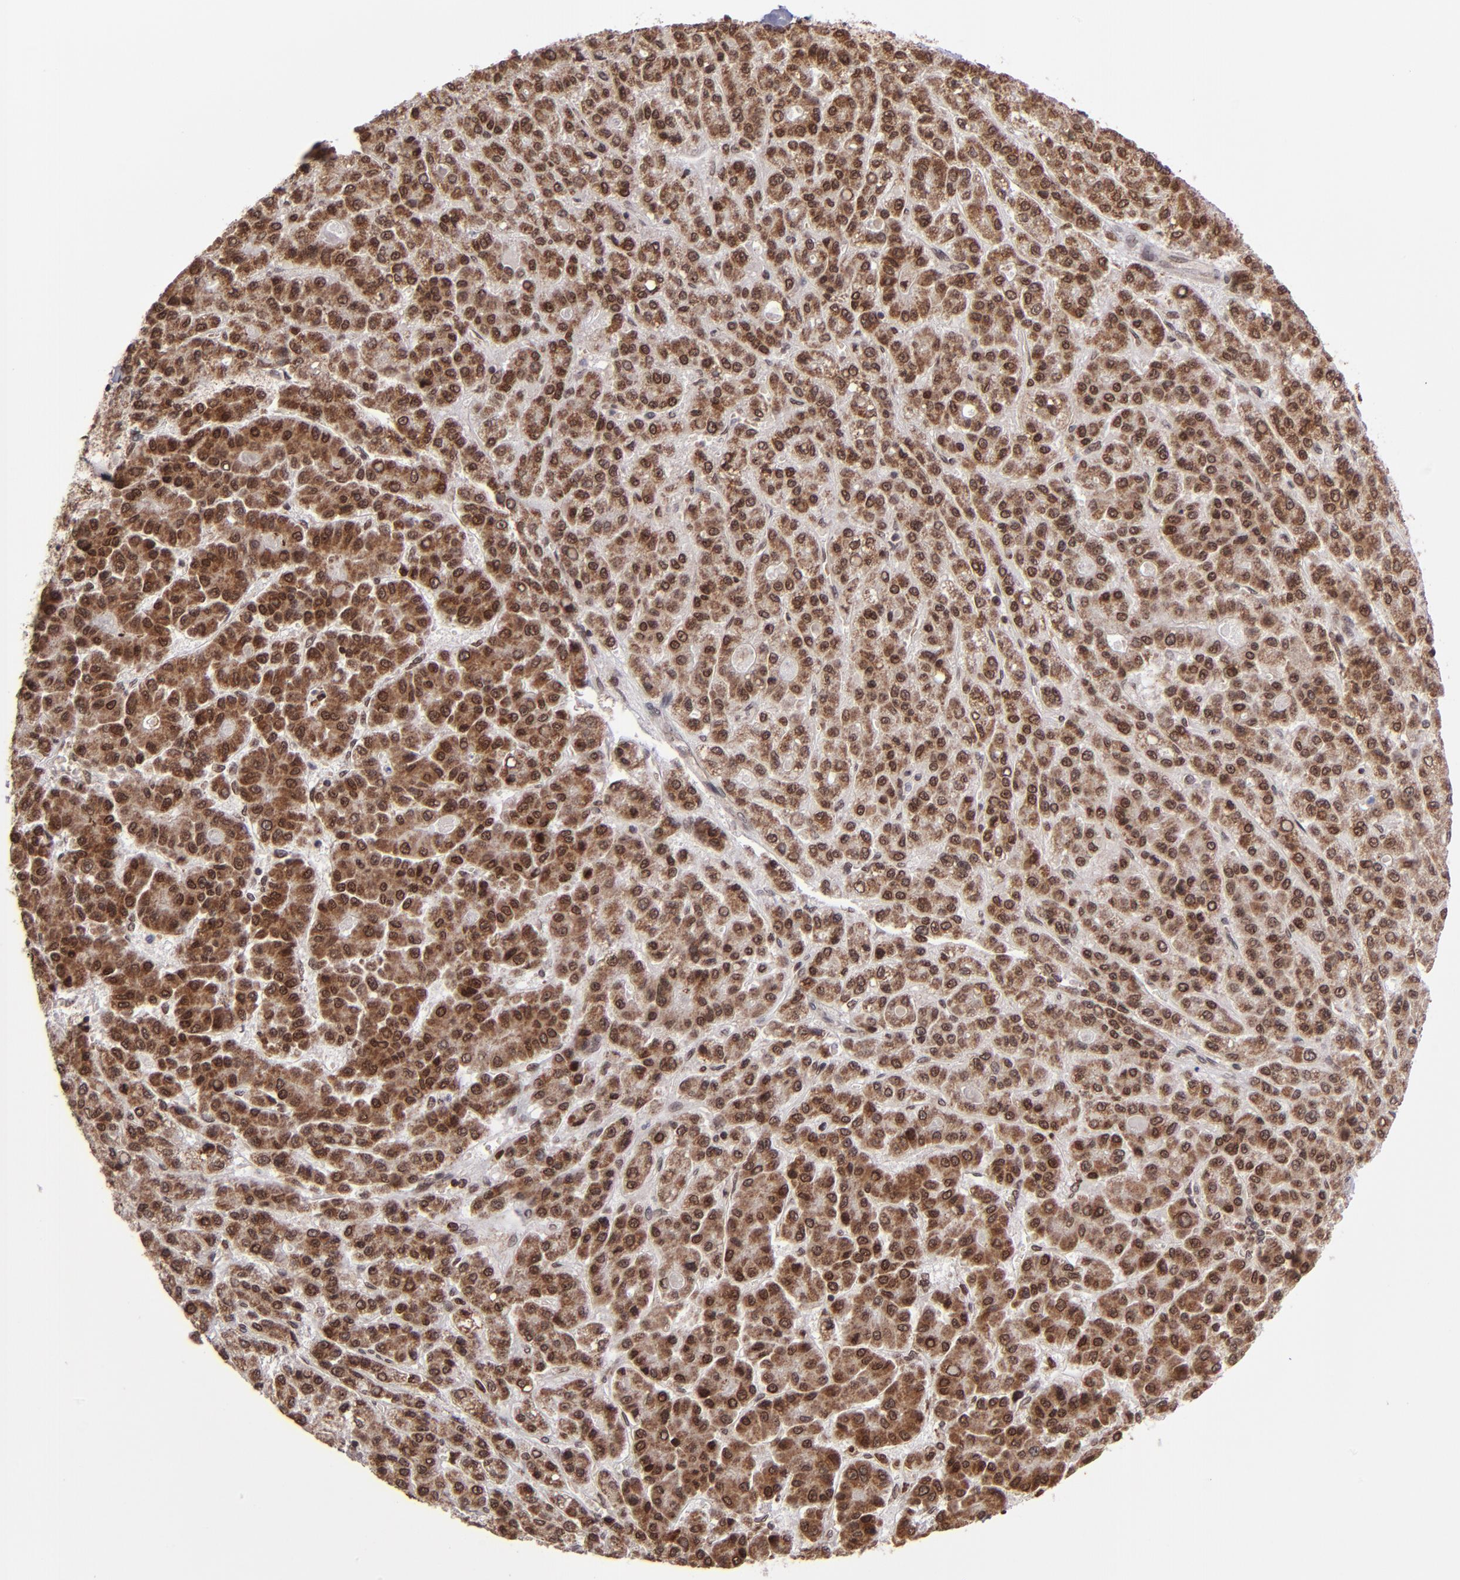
{"staining": {"intensity": "strong", "quantity": ">75%", "location": "cytoplasmic/membranous,nuclear"}, "tissue": "liver cancer", "cell_type": "Tumor cells", "image_type": "cancer", "snomed": [{"axis": "morphology", "description": "Carcinoma, Hepatocellular, NOS"}, {"axis": "topography", "description": "Liver"}], "caption": "IHC of human liver cancer (hepatocellular carcinoma) exhibits high levels of strong cytoplasmic/membranous and nuclear expression in about >75% of tumor cells.", "gene": "TOP1MT", "patient": {"sex": "male", "age": 70}}